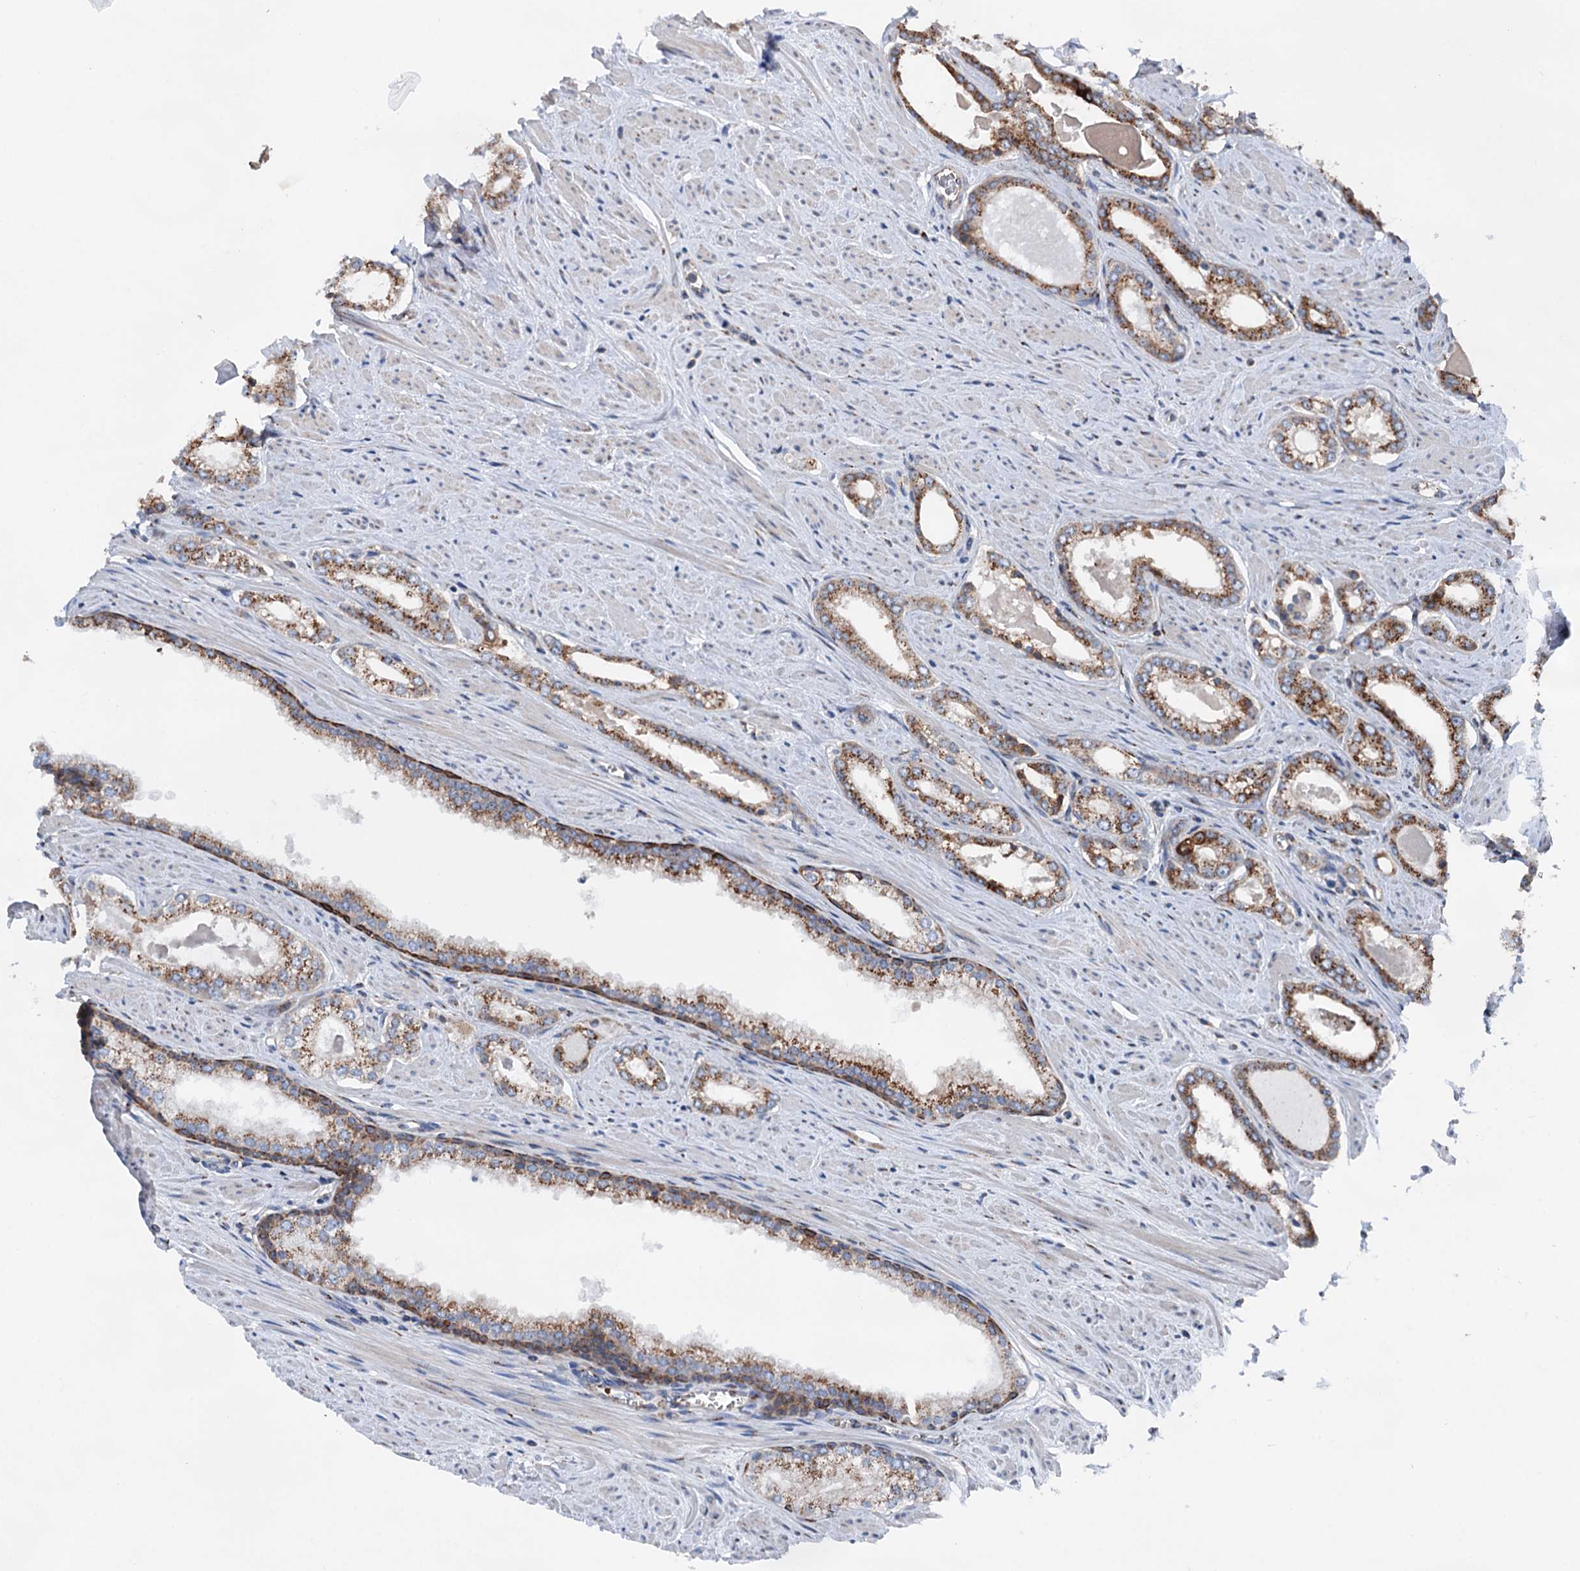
{"staining": {"intensity": "moderate", "quantity": "25%-75%", "location": "cytoplasmic/membranous"}, "tissue": "prostate cancer", "cell_type": "Tumor cells", "image_type": "cancer", "snomed": [{"axis": "morphology", "description": "Adenocarcinoma, Low grade"}, {"axis": "topography", "description": "Prostate and seminal vesicle, NOS"}], "caption": "Prostate cancer (low-grade adenocarcinoma) tissue displays moderate cytoplasmic/membranous positivity in approximately 25%-75% of tumor cells, visualized by immunohistochemistry.", "gene": "EIPR1", "patient": {"sex": "male", "age": 60}}